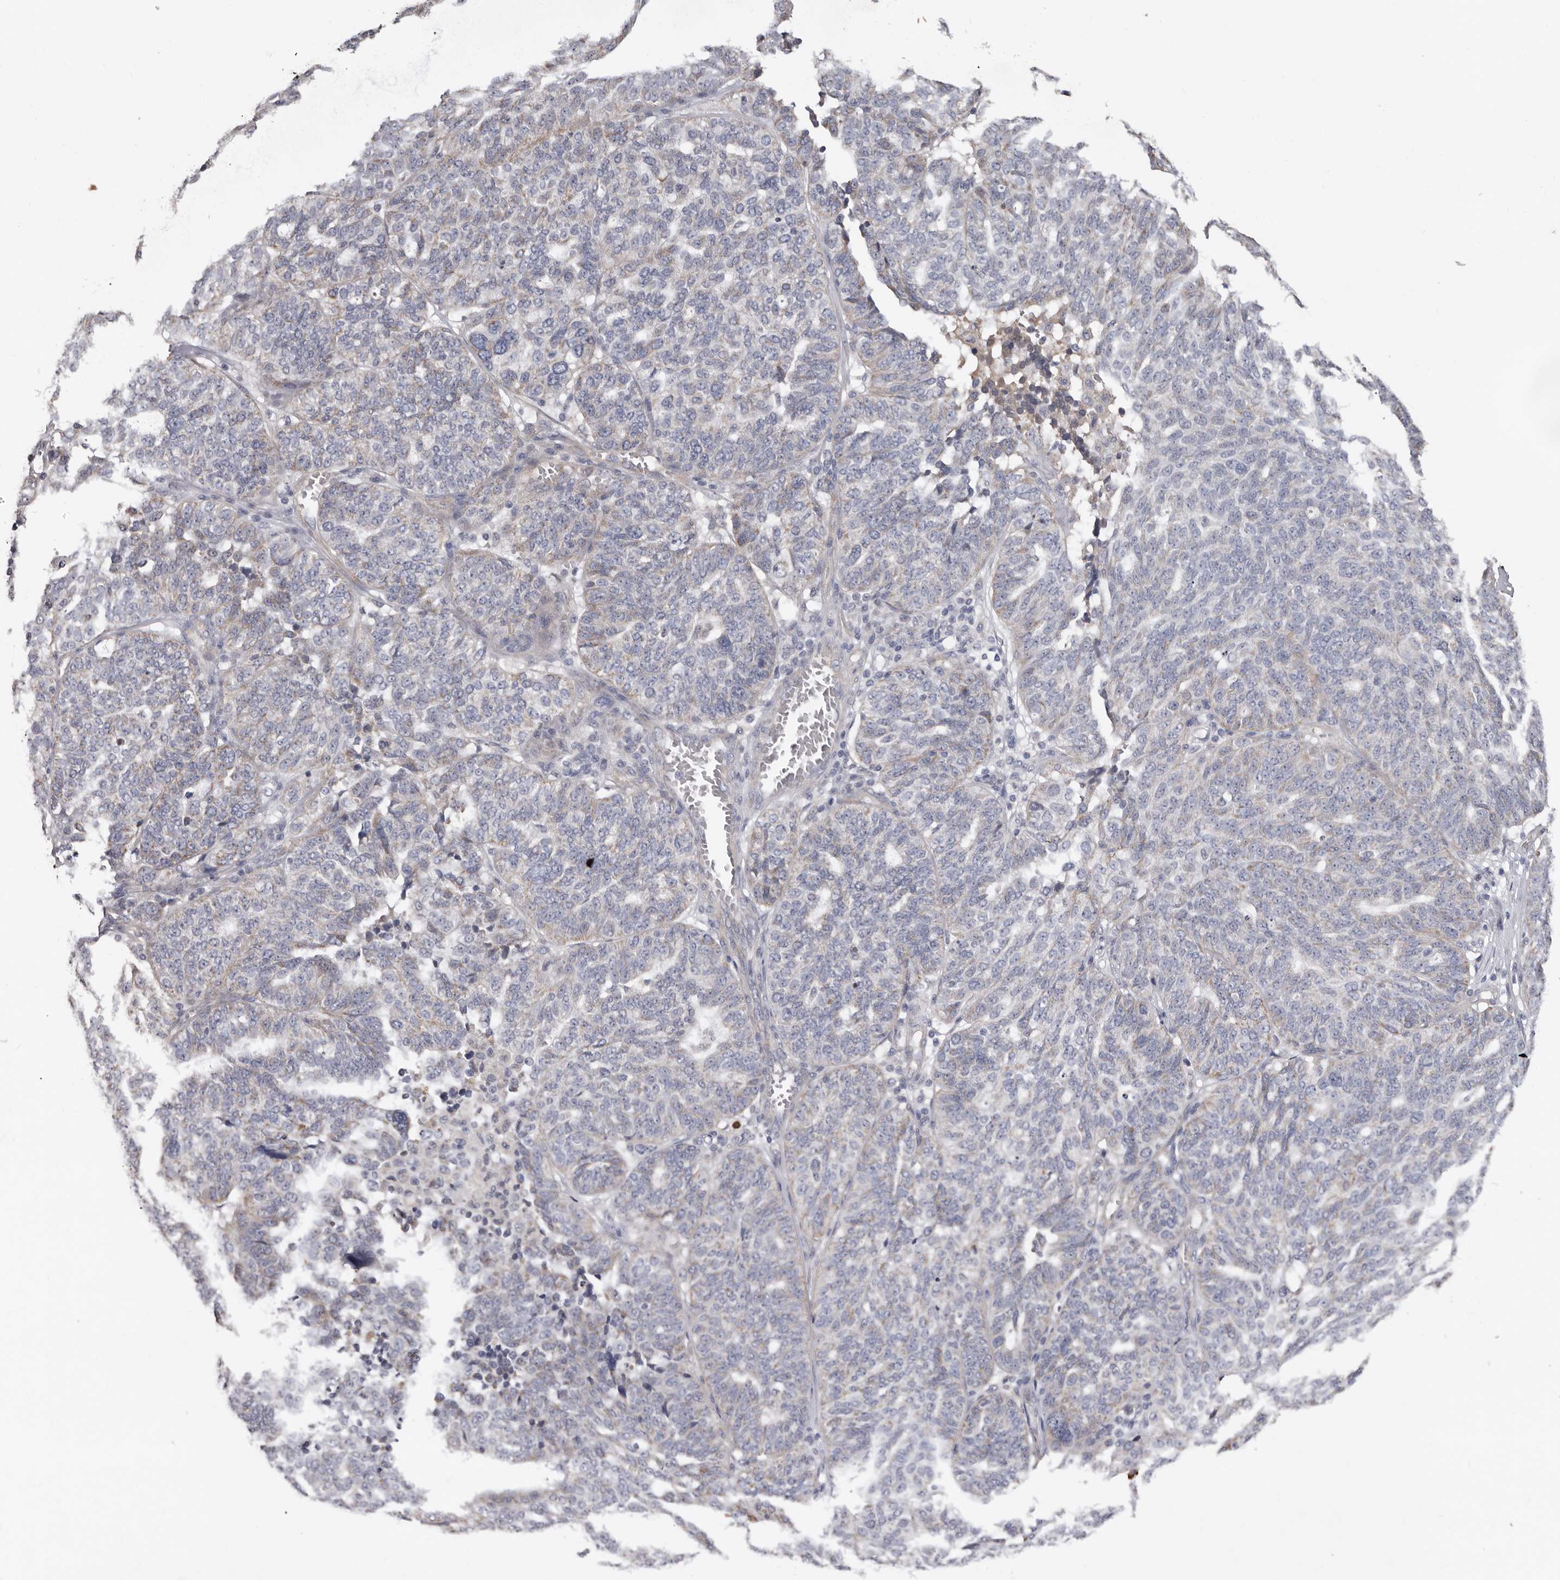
{"staining": {"intensity": "weak", "quantity": "<25%", "location": "cytoplasmic/membranous"}, "tissue": "ovarian cancer", "cell_type": "Tumor cells", "image_type": "cancer", "snomed": [{"axis": "morphology", "description": "Cystadenocarcinoma, serous, NOS"}, {"axis": "topography", "description": "Ovary"}], "caption": "Human ovarian cancer stained for a protein using immunohistochemistry (IHC) reveals no positivity in tumor cells.", "gene": "SPTA1", "patient": {"sex": "female", "age": 59}}